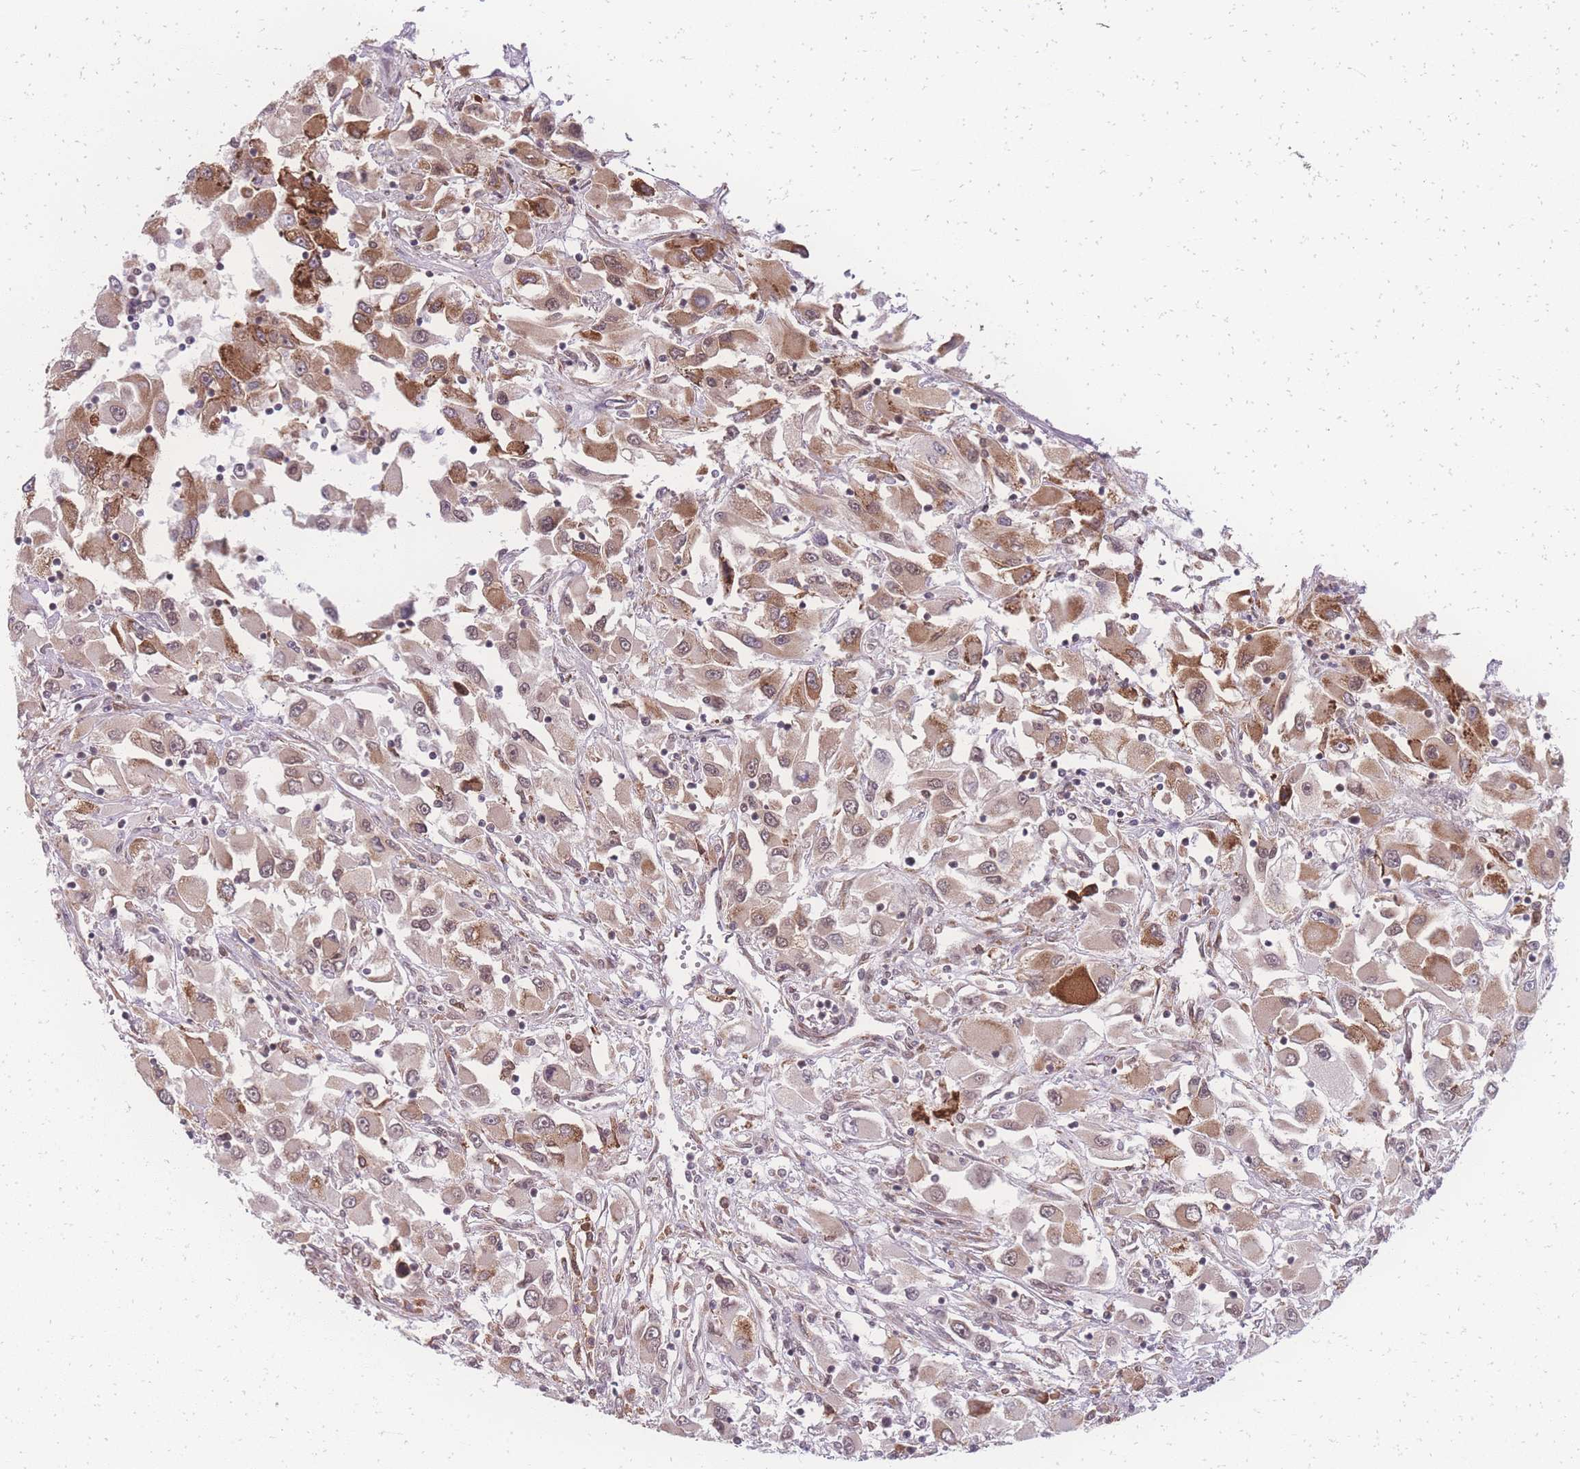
{"staining": {"intensity": "moderate", "quantity": "25%-75%", "location": "cytoplasmic/membranous"}, "tissue": "renal cancer", "cell_type": "Tumor cells", "image_type": "cancer", "snomed": [{"axis": "morphology", "description": "Adenocarcinoma, NOS"}, {"axis": "topography", "description": "Kidney"}], "caption": "Protein analysis of adenocarcinoma (renal) tissue exhibits moderate cytoplasmic/membranous staining in approximately 25%-75% of tumor cells. (IHC, brightfield microscopy, high magnification).", "gene": "ZC3H13", "patient": {"sex": "female", "age": 52}}